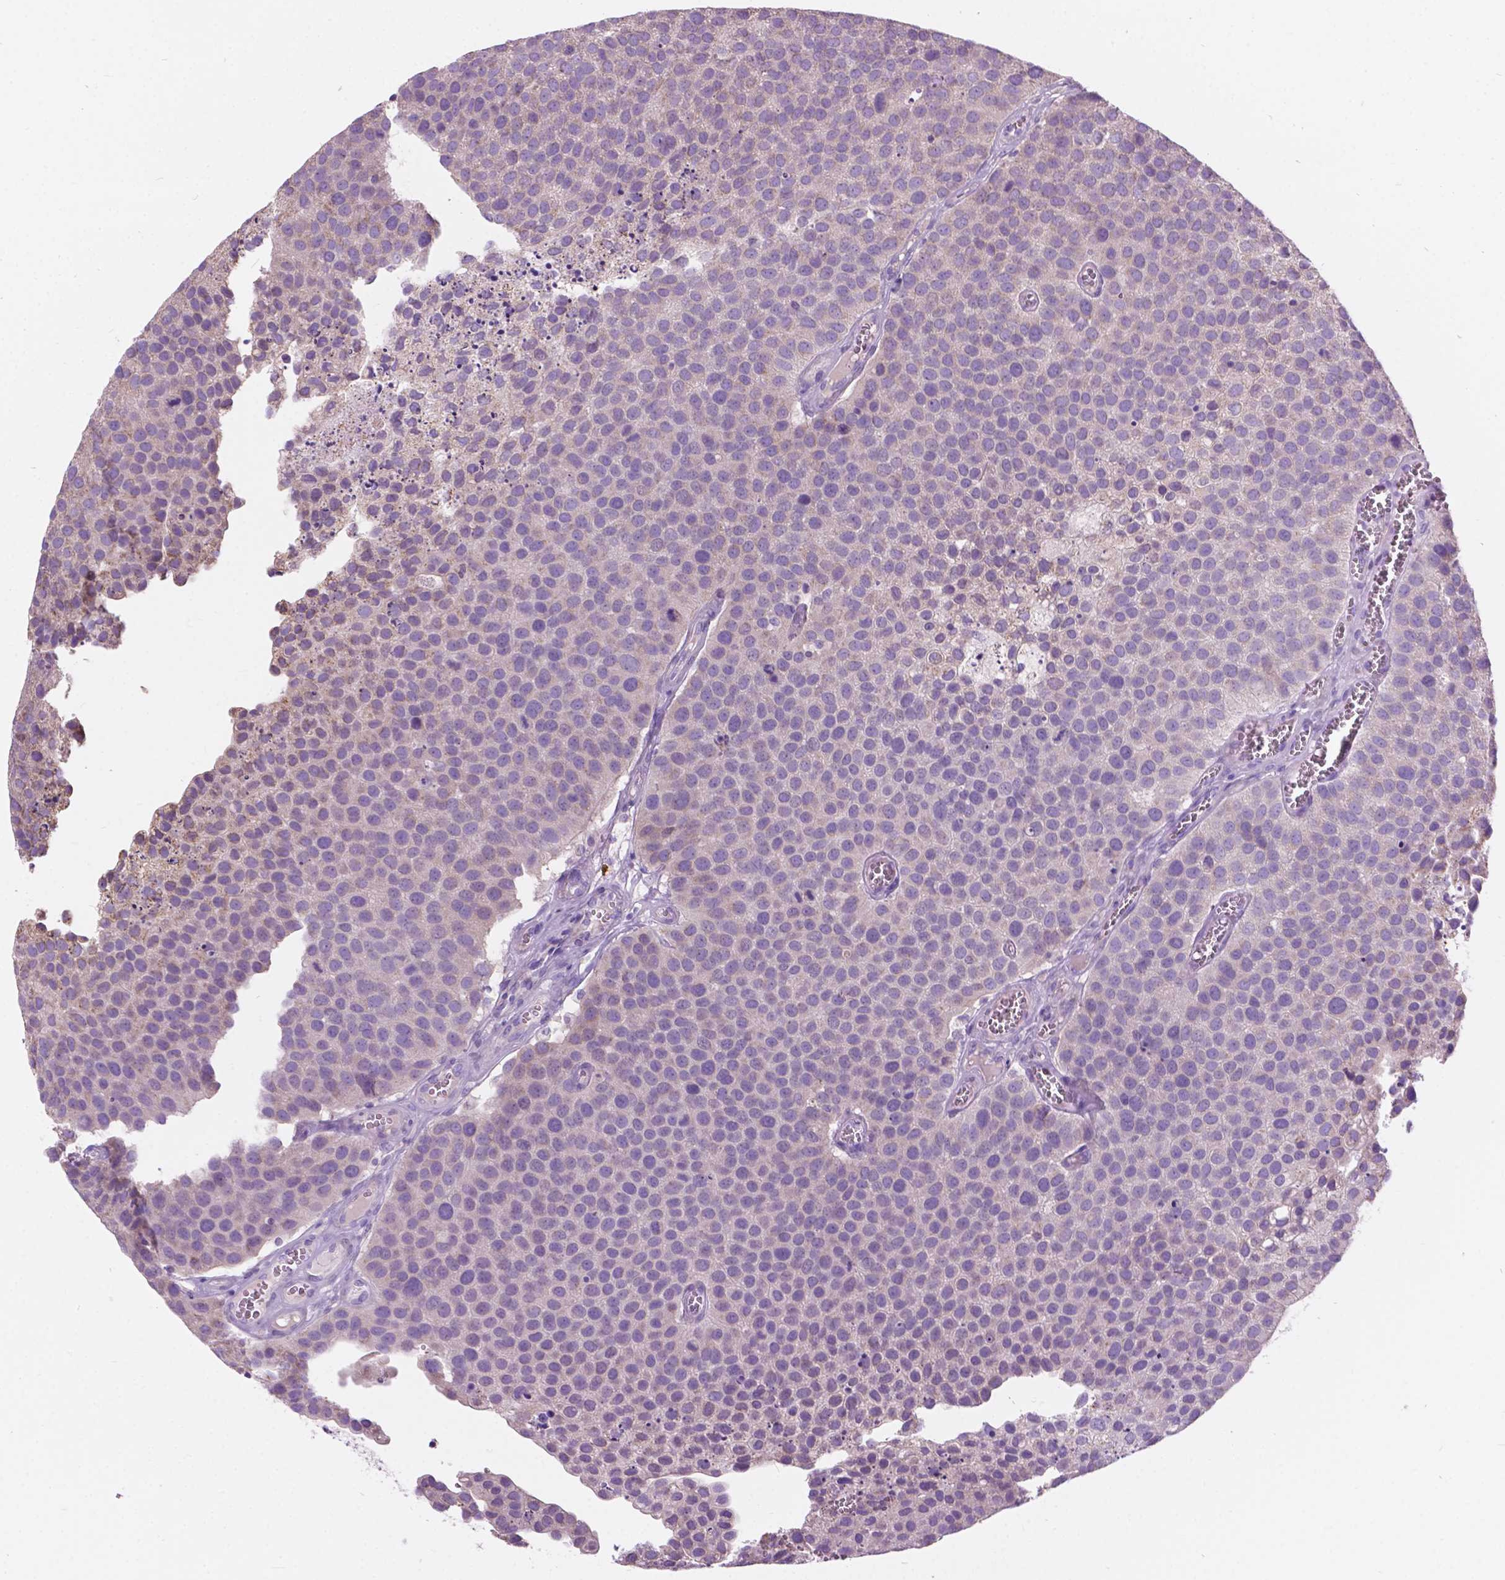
{"staining": {"intensity": "negative", "quantity": "none", "location": "none"}, "tissue": "urothelial cancer", "cell_type": "Tumor cells", "image_type": "cancer", "snomed": [{"axis": "morphology", "description": "Urothelial carcinoma, Low grade"}, {"axis": "topography", "description": "Urinary bladder"}], "caption": "IHC of human urothelial carcinoma (low-grade) shows no positivity in tumor cells.", "gene": "PRR35", "patient": {"sex": "female", "age": 69}}